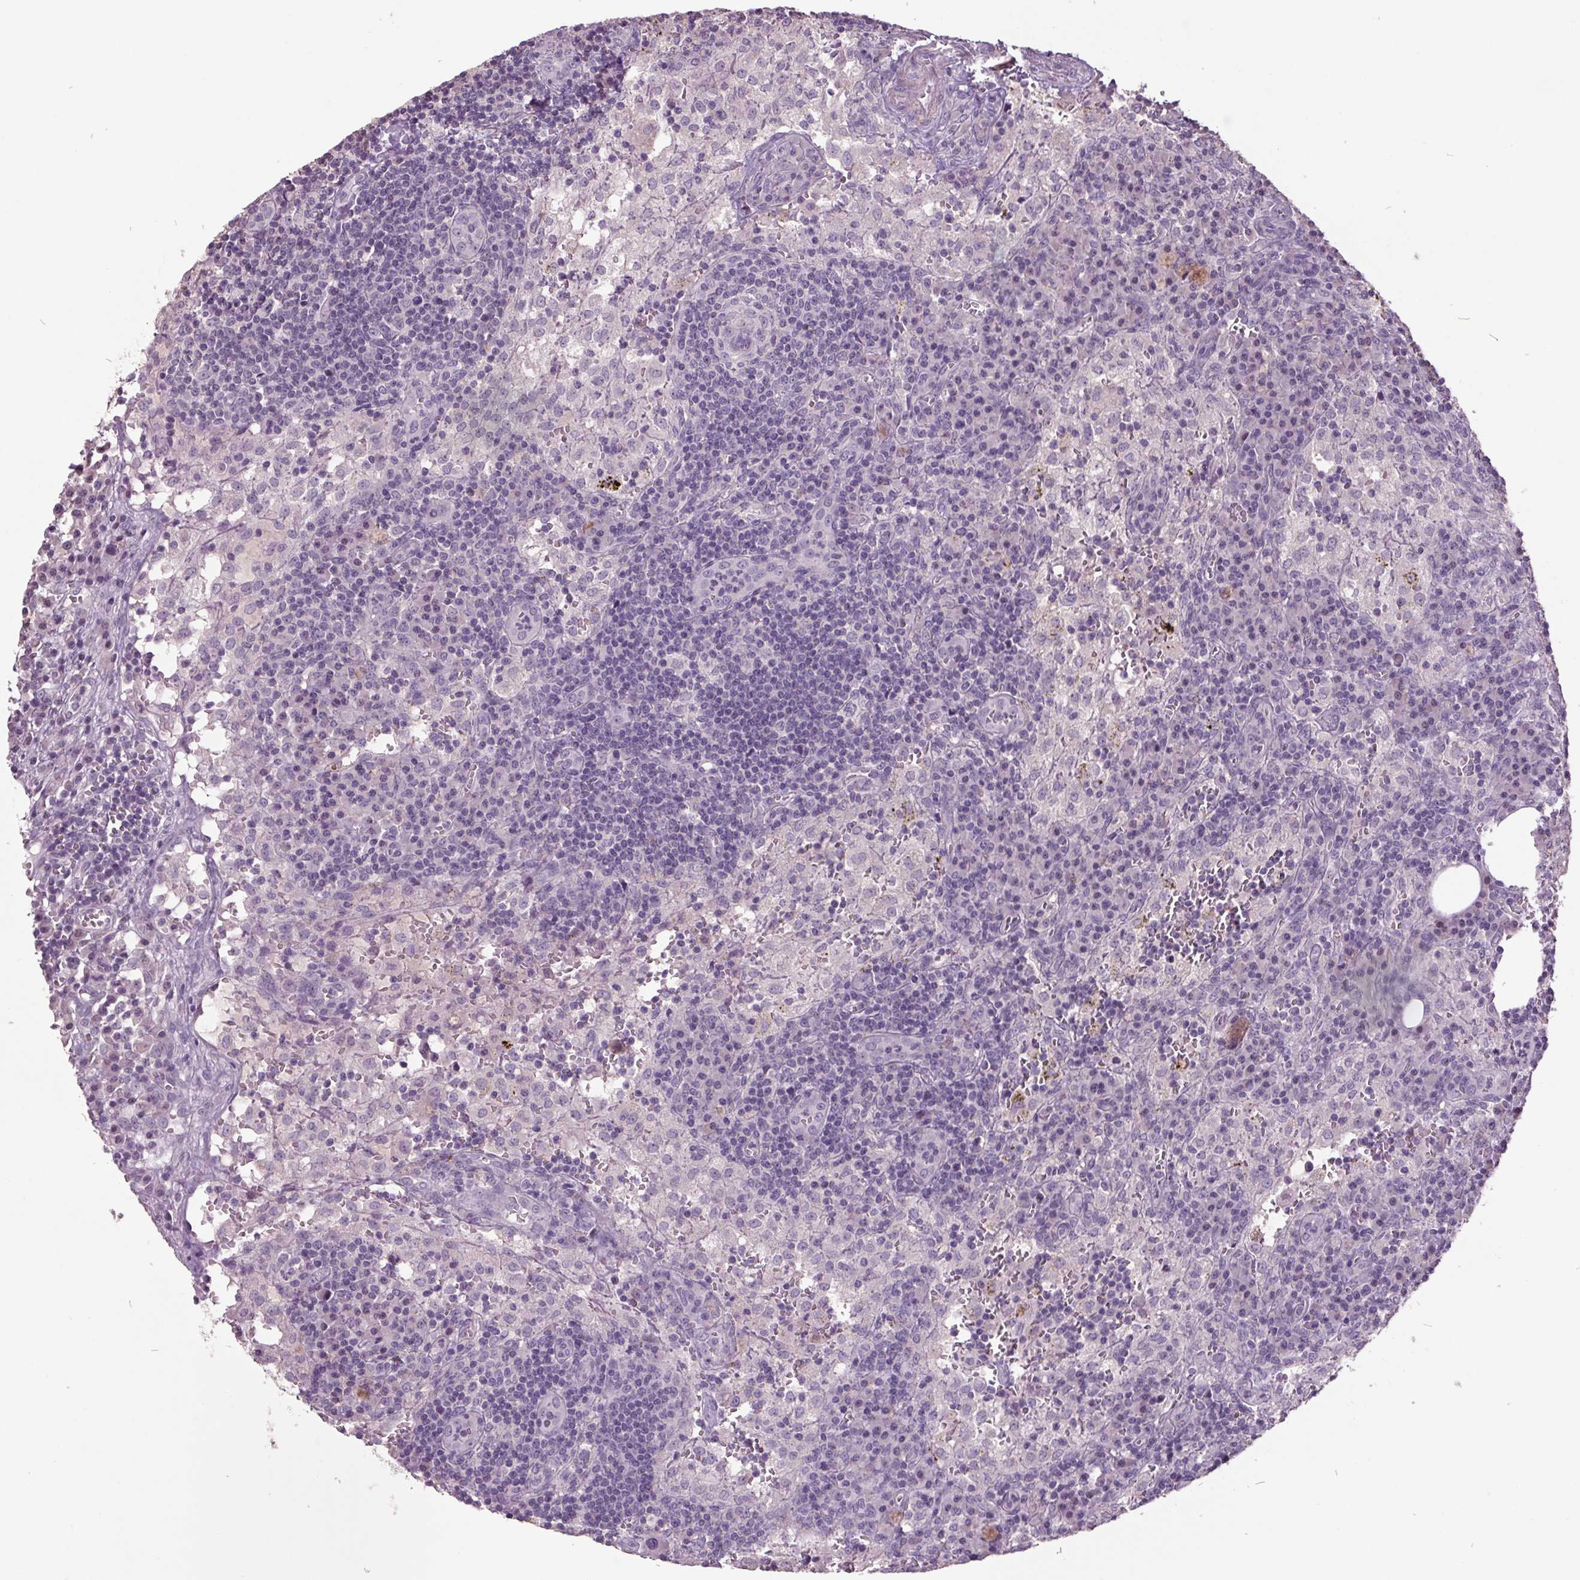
{"staining": {"intensity": "negative", "quantity": "none", "location": "none"}, "tissue": "lymph node", "cell_type": "Germinal center cells", "image_type": "normal", "snomed": [{"axis": "morphology", "description": "Normal tissue, NOS"}, {"axis": "topography", "description": "Lymph node"}], "caption": "Germinal center cells are negative for brown protein staining in benign lymph node. (Immunohistochemistry, brightfield microscopy, high magnification).", "gene": "C2orf16", "patient": {"sex": "male", "age": 62}}